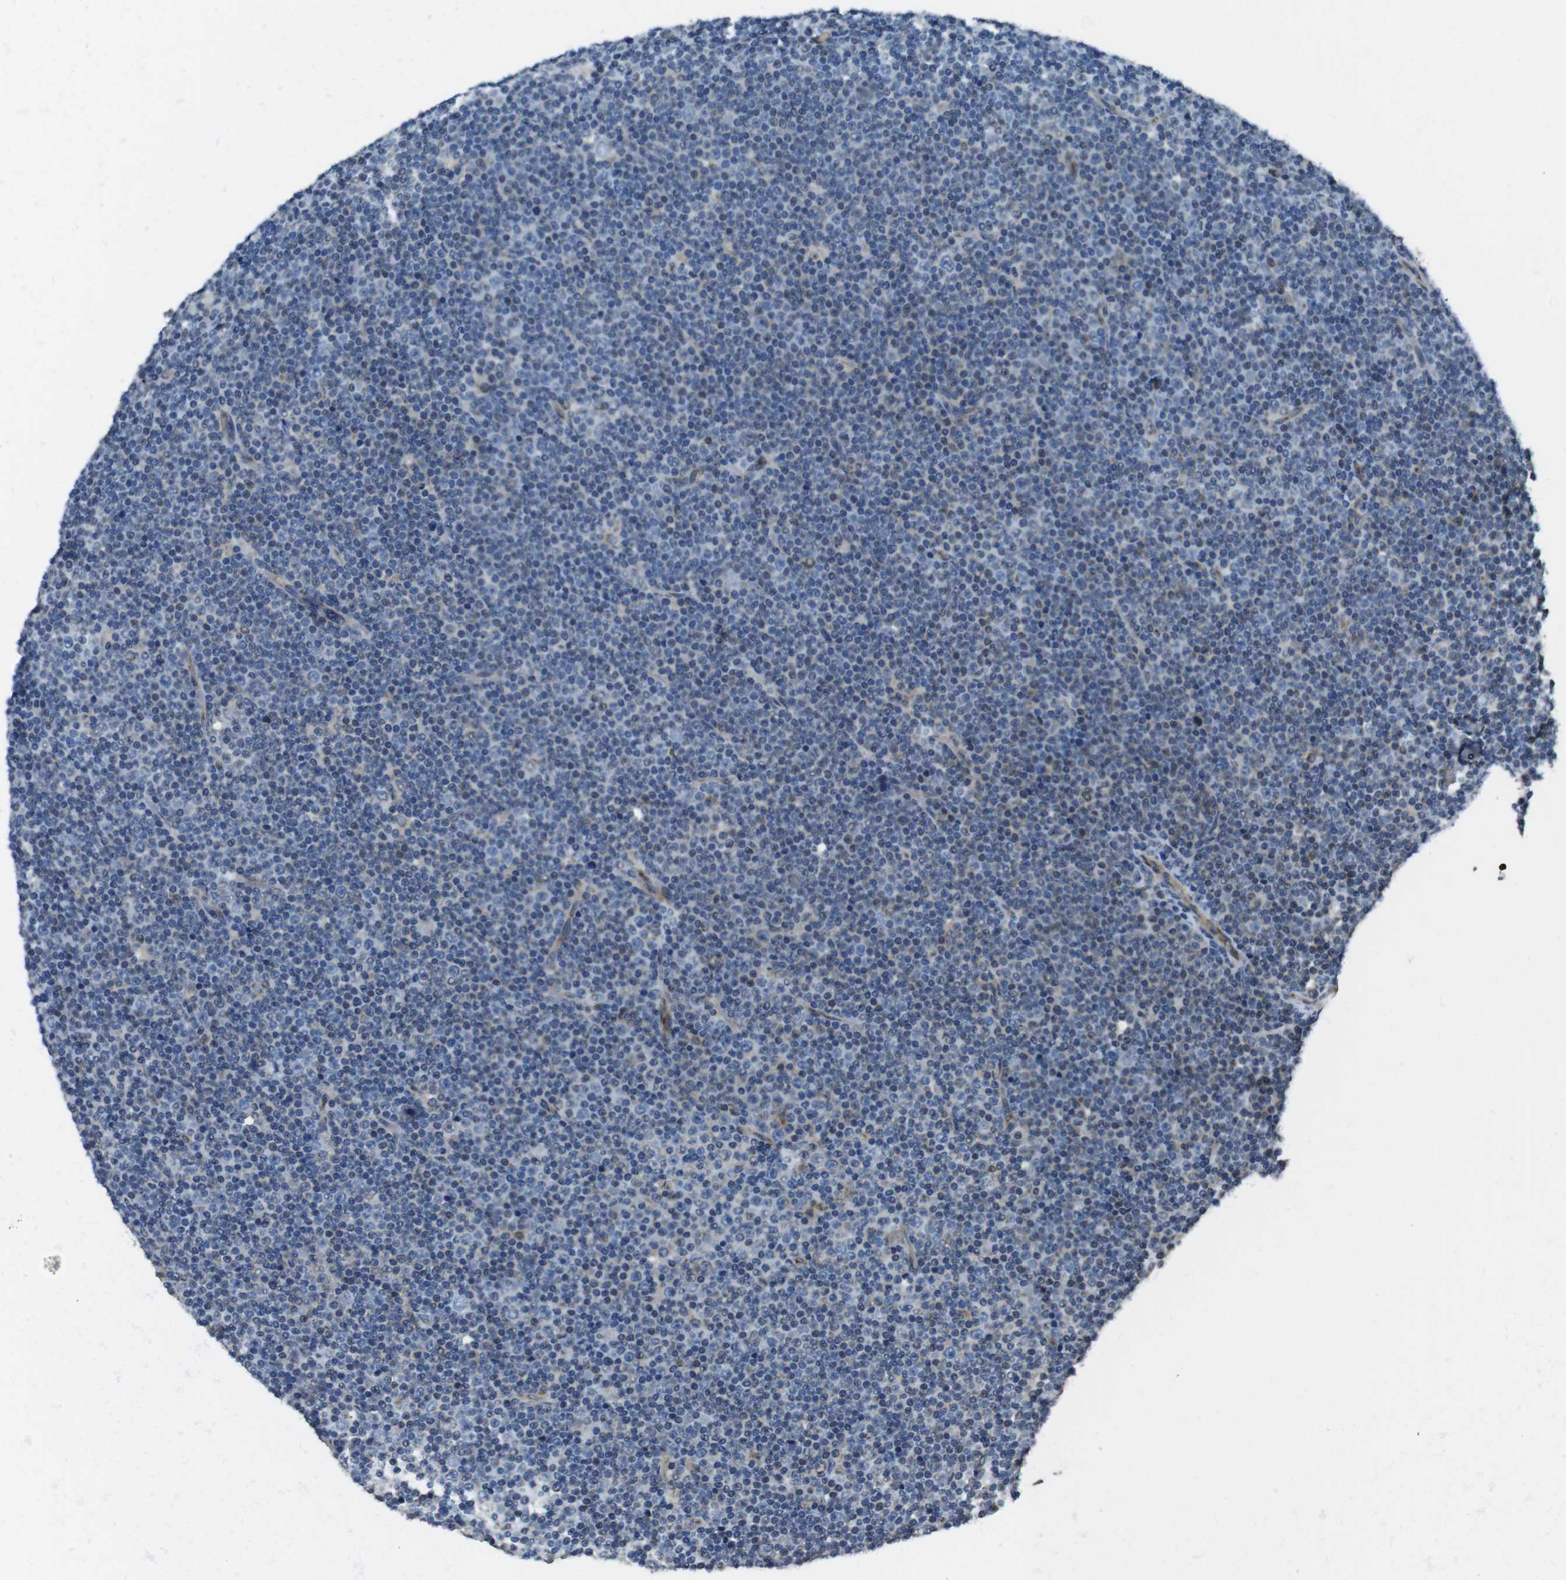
{"staining": {"intensity": "negative", "quantity": "none", "location": "none"}, "tissue": "lymphoma", "cell_type": "Tumor cells", "image_type": "cancer", "snomed": [{"axis": "morphology", "description": "Malignant lymphoma, non-Hodgkin's type, Low grade"}, {"axis": "topography", "description": "Lymph node"}], "caption": "This is an immunohistochemistry micrograph of human lymphoma. There is no staining in tumor cells.", "gene": "RAB6A", "patient": {"sex": "female", "age": 67}}